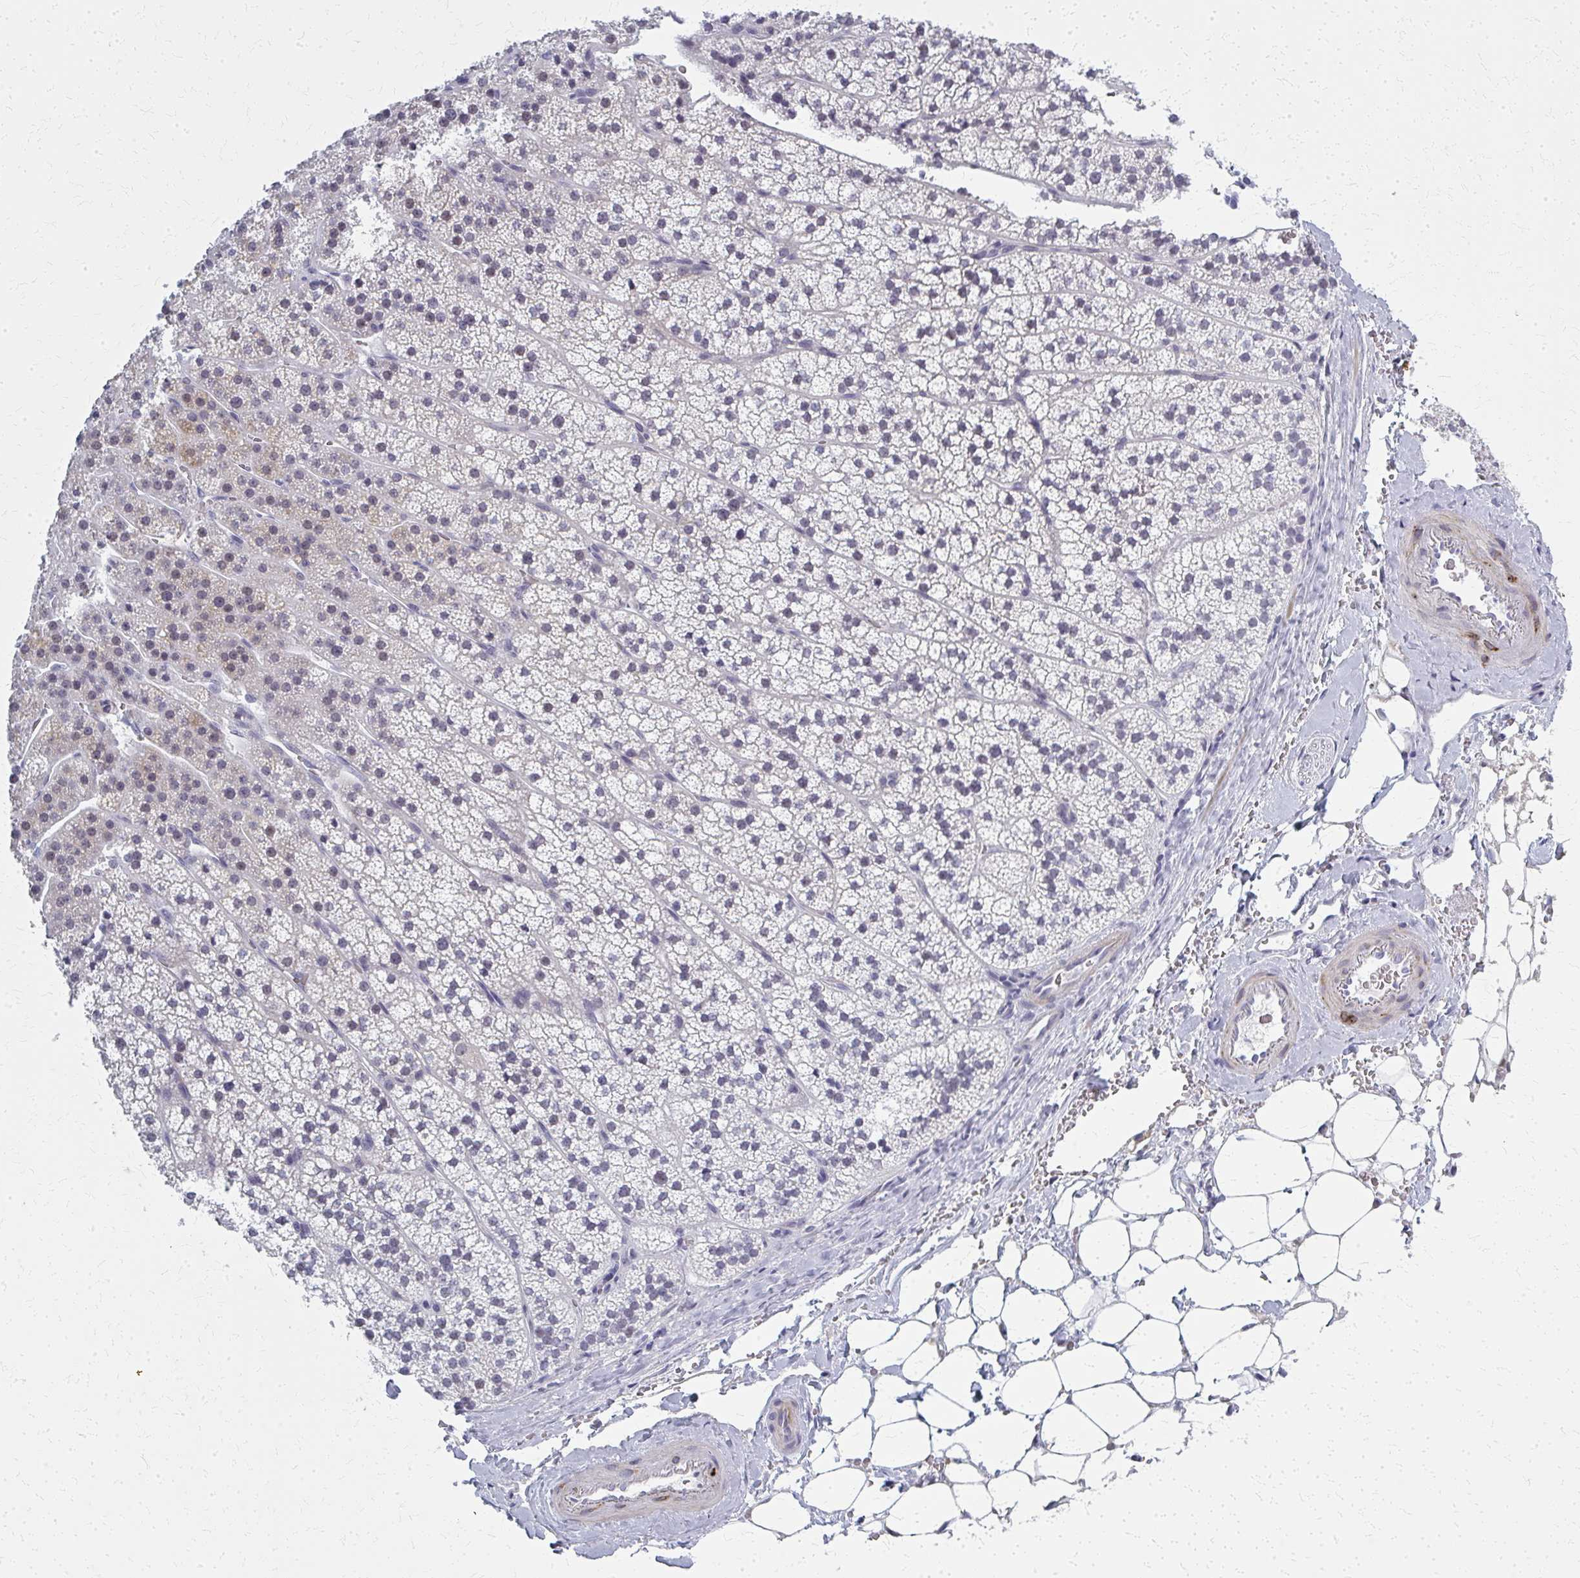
{"staining": {"intensity": "negative", "quantity": "none", "location": "none"}, "tissue": "adrenal gland", "cell_type": "Glandular cells", "image_type": "normal", "snomed": [{"axis": "morphology", "description": "Normal tissue, NOS"}, {"axis": "topography", "description": "Adrenal gland"}], "caption": "IHC histopathology image of unremarkable human adrenal gland stained for a protein (brown), which displays no positivity in glandular cells. The staining is performed using DAB brown chromogen with nuclei counter-stained in using hematoxylin.", "gene": "CASQ2", "patient": {"sex": "male", "age": 53}}